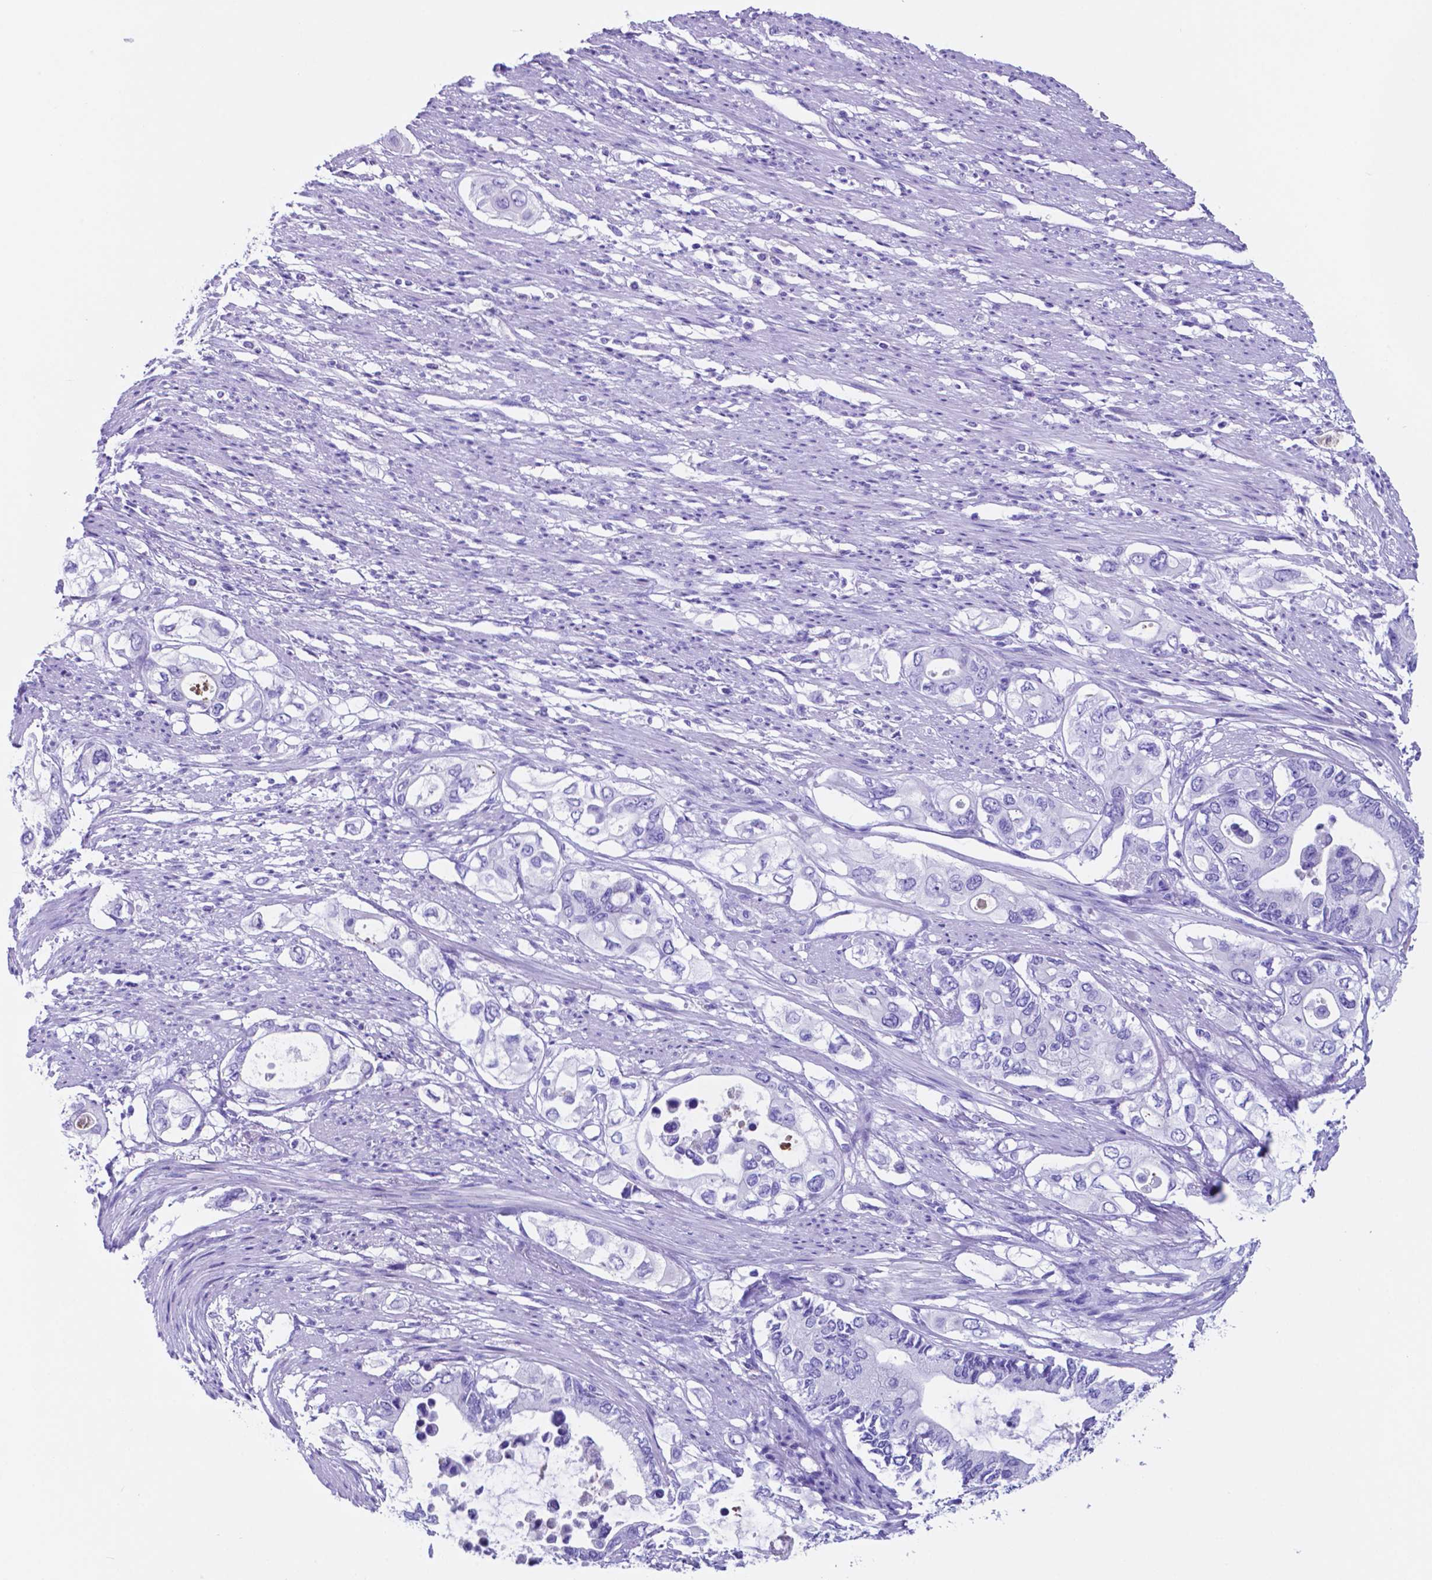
{"staining": {"intensity": "negative", "quantity": "none", "location": "none"}, "tissue": "pancreatic cancer", "cell_type": "Tumor cells", "image_type": "cancer", "snomed": [{"axis": "morphology", "description": "Adenocarcinoma, NOS"}, {"axis": "topography", "description": "Pancreas"}], "caption": "Immunohistochemistry (IHC) of adenocarcinoma (pancreatic) demonstrates no positivity in tumor cells.", "gene": "DNAAF8", "patient": {"sex": "female", "age": 63}}